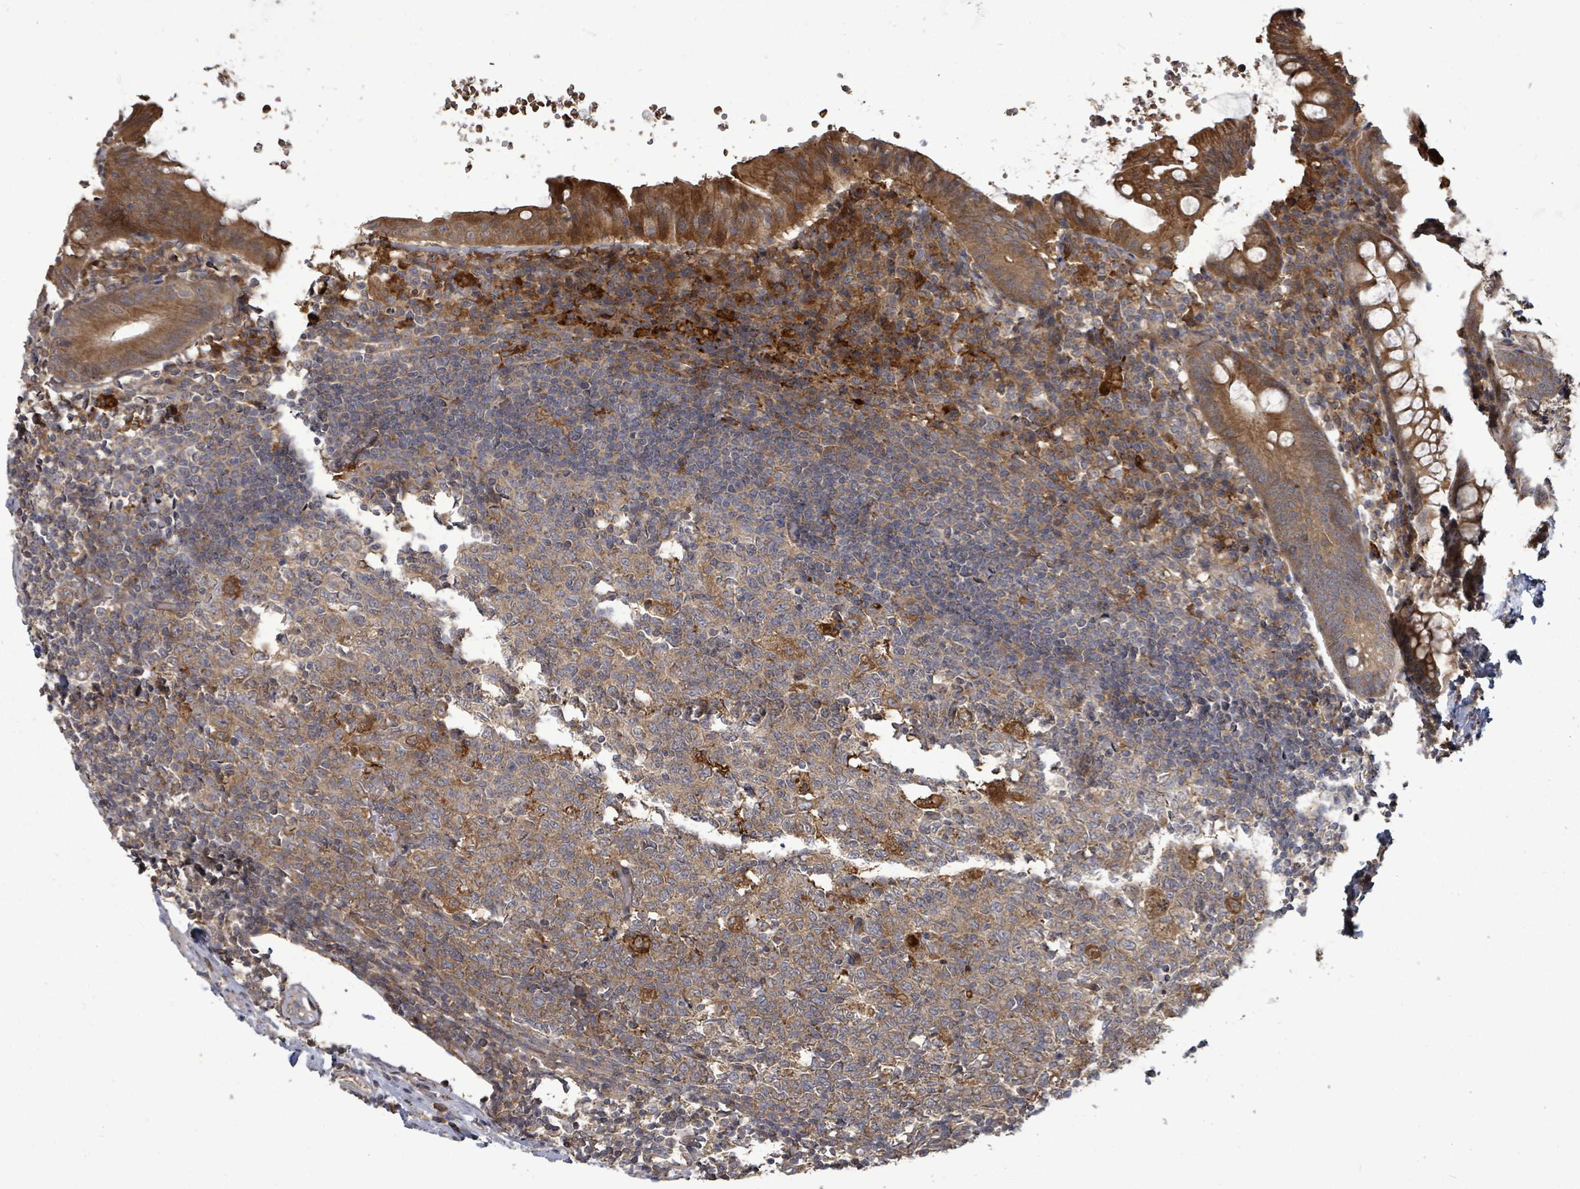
{"staining": {"intensity": "strong", "quantity": ">75%", "location": "cytoplasmic/membranous"}, "tissue": "appendix", "cell_type": "Glandular cells", "image_type": "normal", "snomed": [{"axis": "morphology", "description": "Normal tissue, NOS"}, {"axis": "topography", "description": "Appendix"}], "caption": "Protein expression analysis of normal appendix shows strong cytoplasmic/membranous staining in about >75% of glandular cells. The staining is performed using DAB brown chromogen to label protein expression. The nuclei are counter-stained blue using hematoxylin.", "gene": "EIF3CL", "patient": {"sex": "female", "age": 54}}